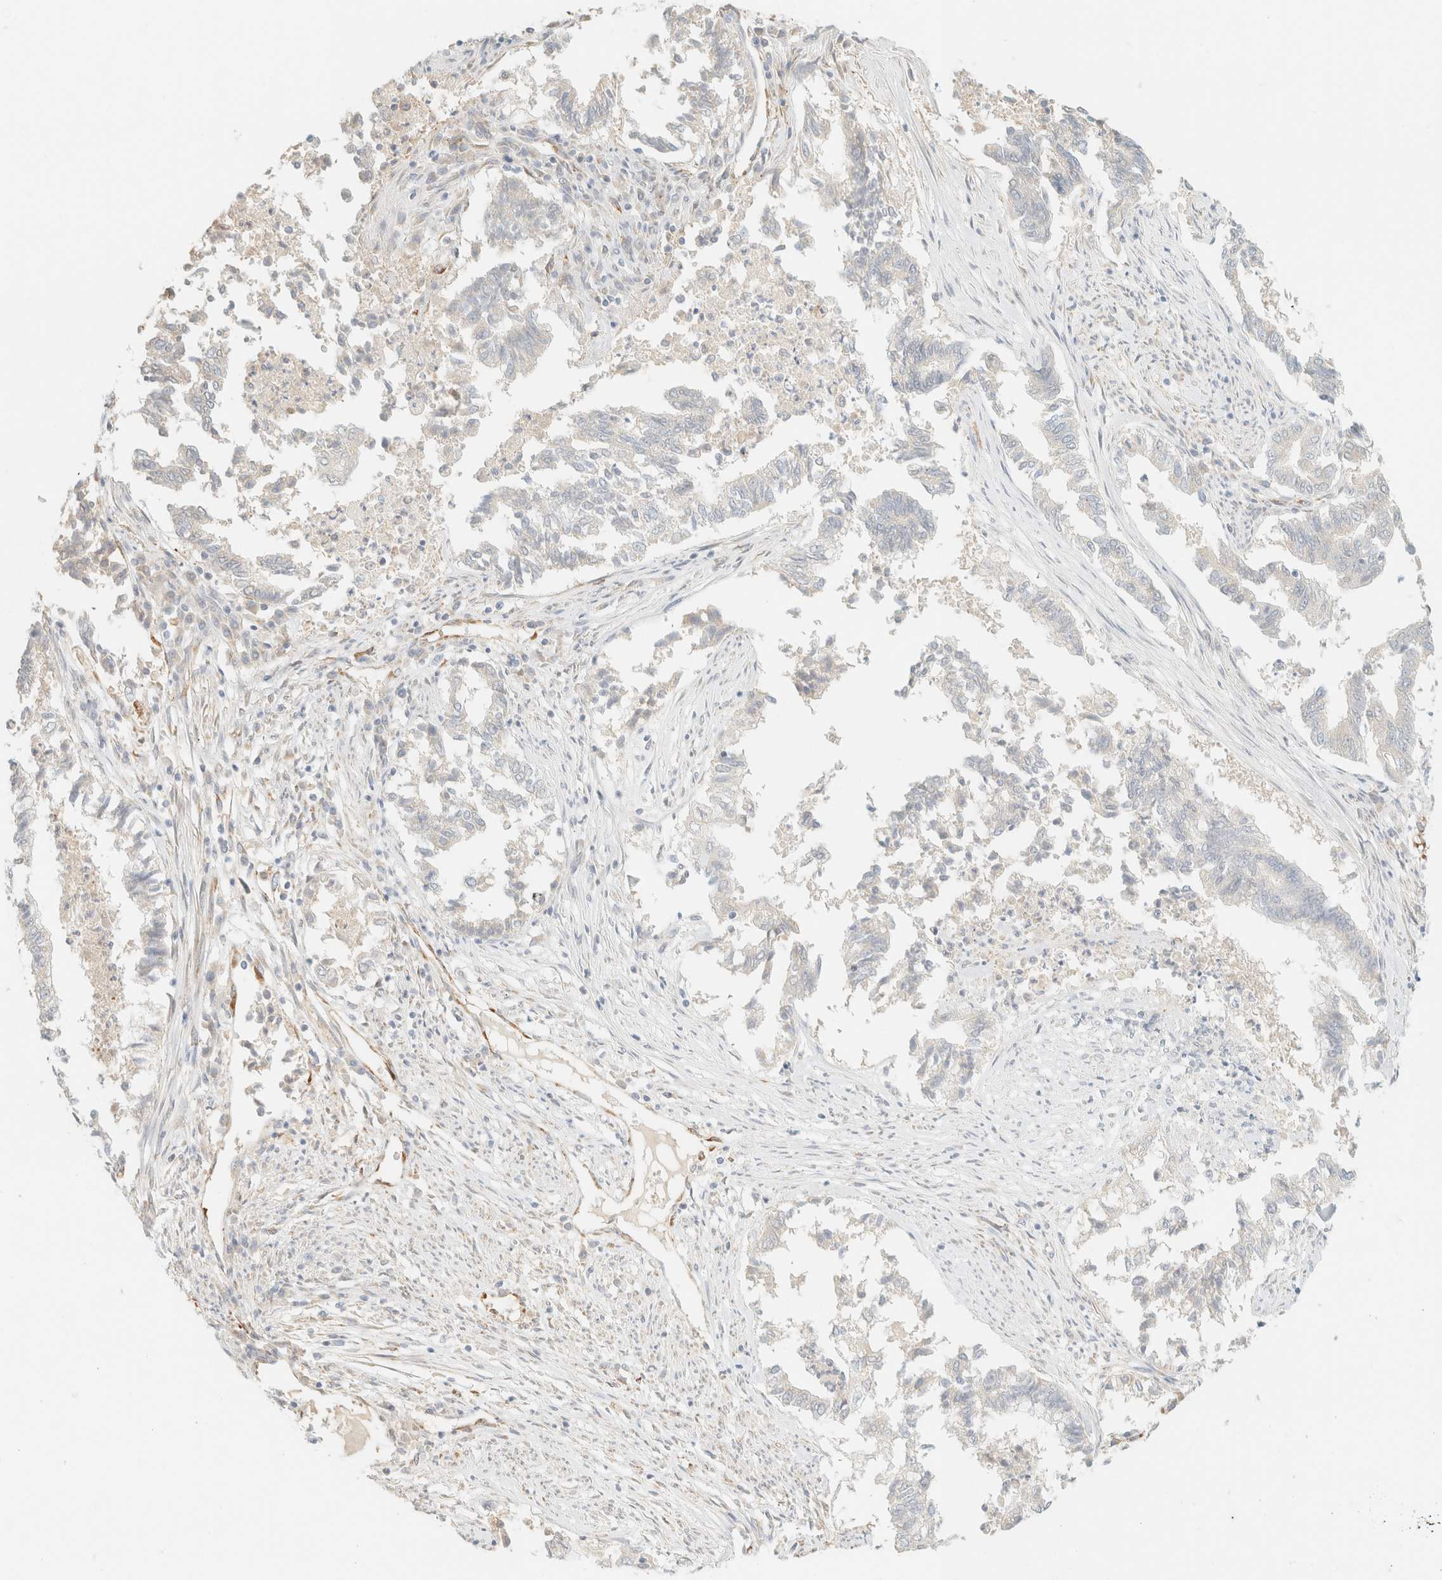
{"staining": {"intensity": "negative", "quantity": "none", "location": "none"}, "tissue": "endometrial cancer", "cell_type": "Tumor cells", "image_type": "cancer", "snomed": [{"axis": "morphology", "description": "Necrosis, NOS"}, {"axis": "morphology", "description": "Adenocarcinoma, NOS"}, {"axis": "topography", "description": "Endometrium"}], "caption": "The photomicrograph displays no staining of tumor cells in endometrial cancer.", "gene": "SPARCL1", "patient": {"sex": "female", "age": 79}}